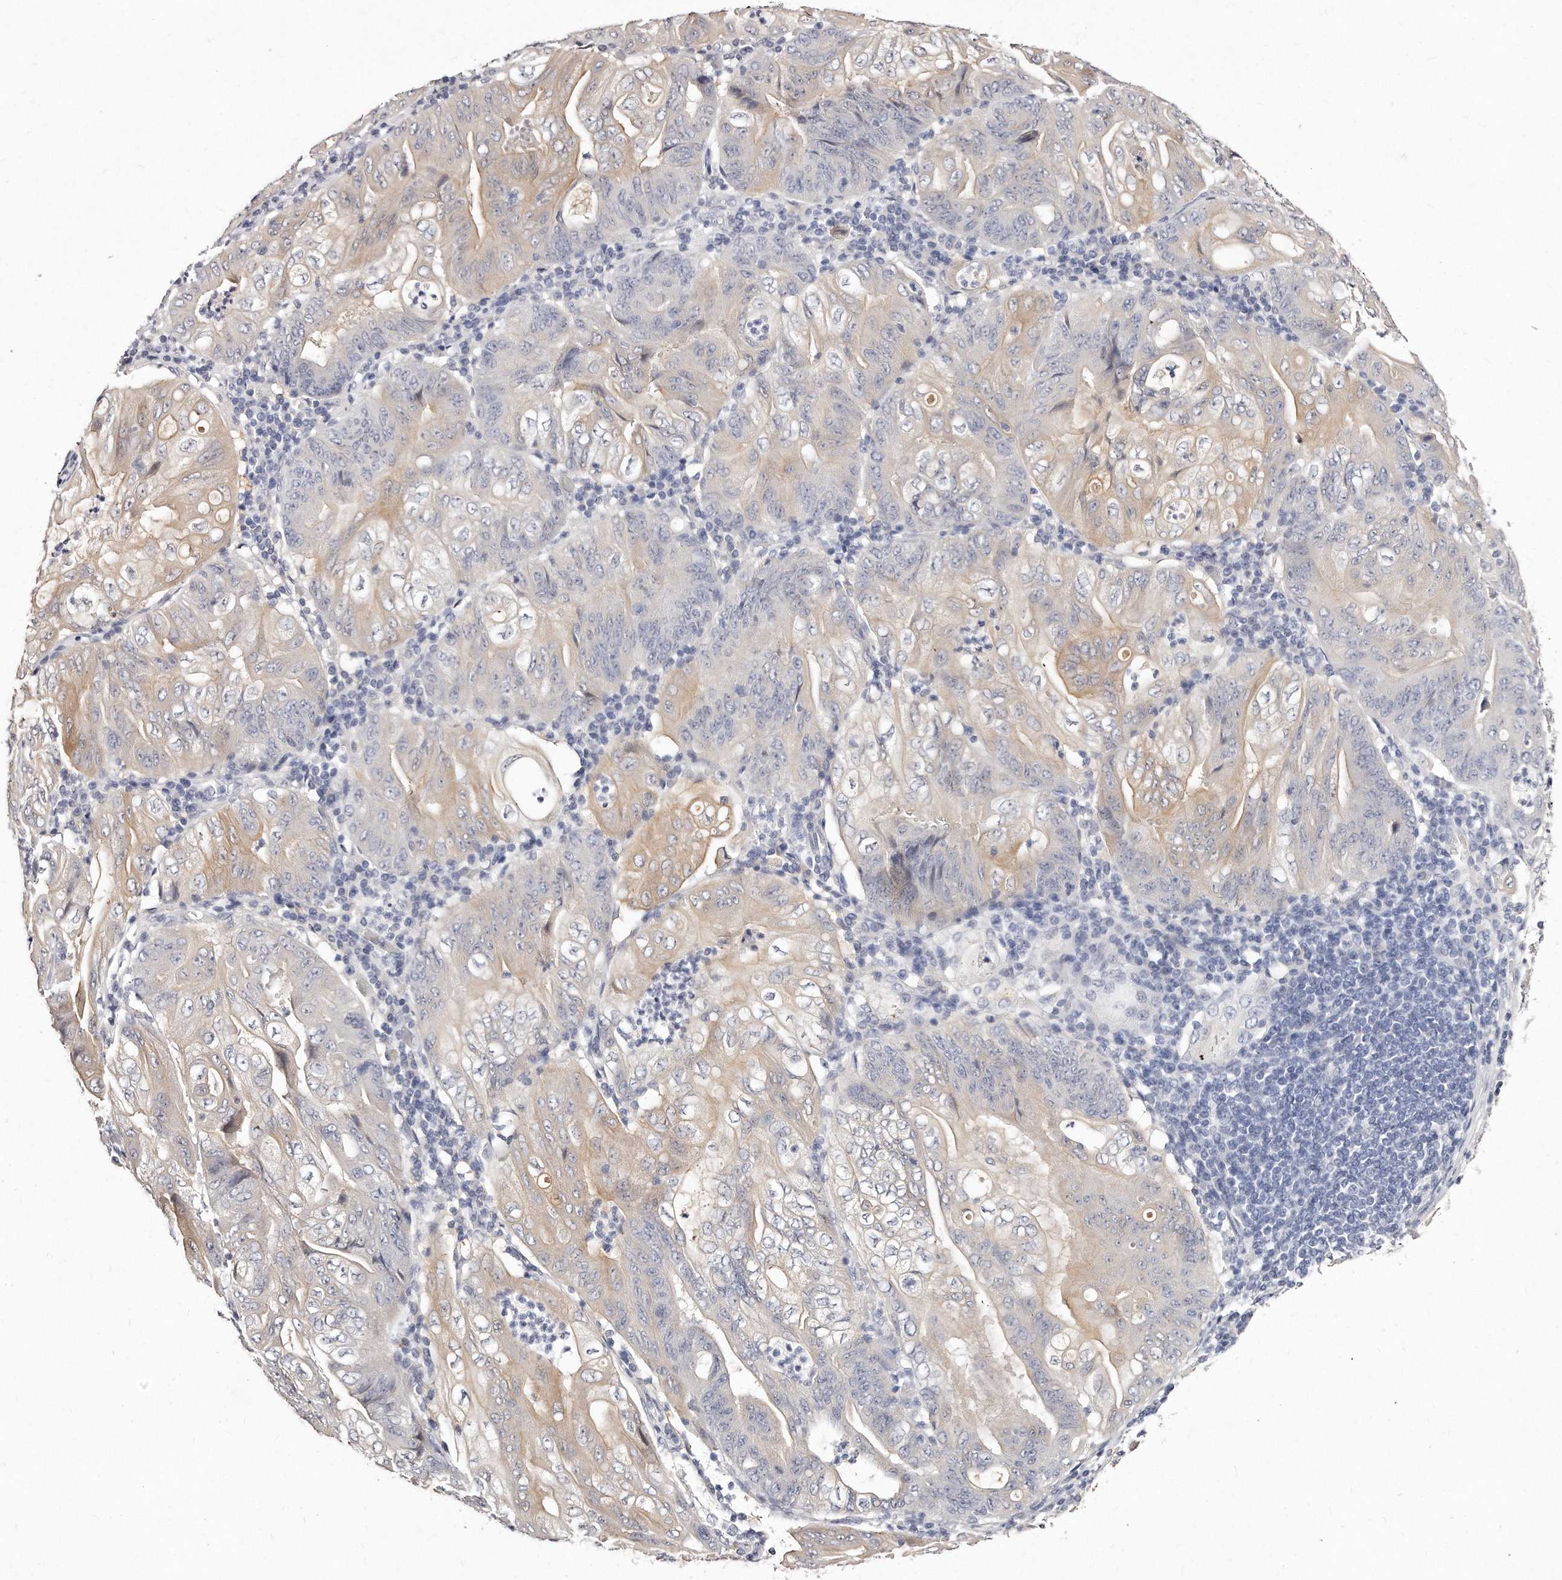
{"staining": {"intensity": "weak", "quantity": "<25%", "location": "cytoplasmic/membranous"}, "tissue": "stomach cancer", "cell_type": "Tumor cells", "image_type": "cancer", "snomed": [{"axis": "morphology", "description": "Adenocarcinoma, NOS"}, {"axis": "topography", "description": "Stomach"}], "caption": "High magnification brightfield microscopy of stomach adenocarcinoma stained with DAB (brown) and counterstained with hematoxylin (blue): tumor cells show no significant expression. The staining is performed using DAB (3,3'-diaminobenzidine) brown chromogen with nuclei counter-stained in using hematoxylin.", "gene": "GDA", "patient": {"sex": "female", "age": 73}}